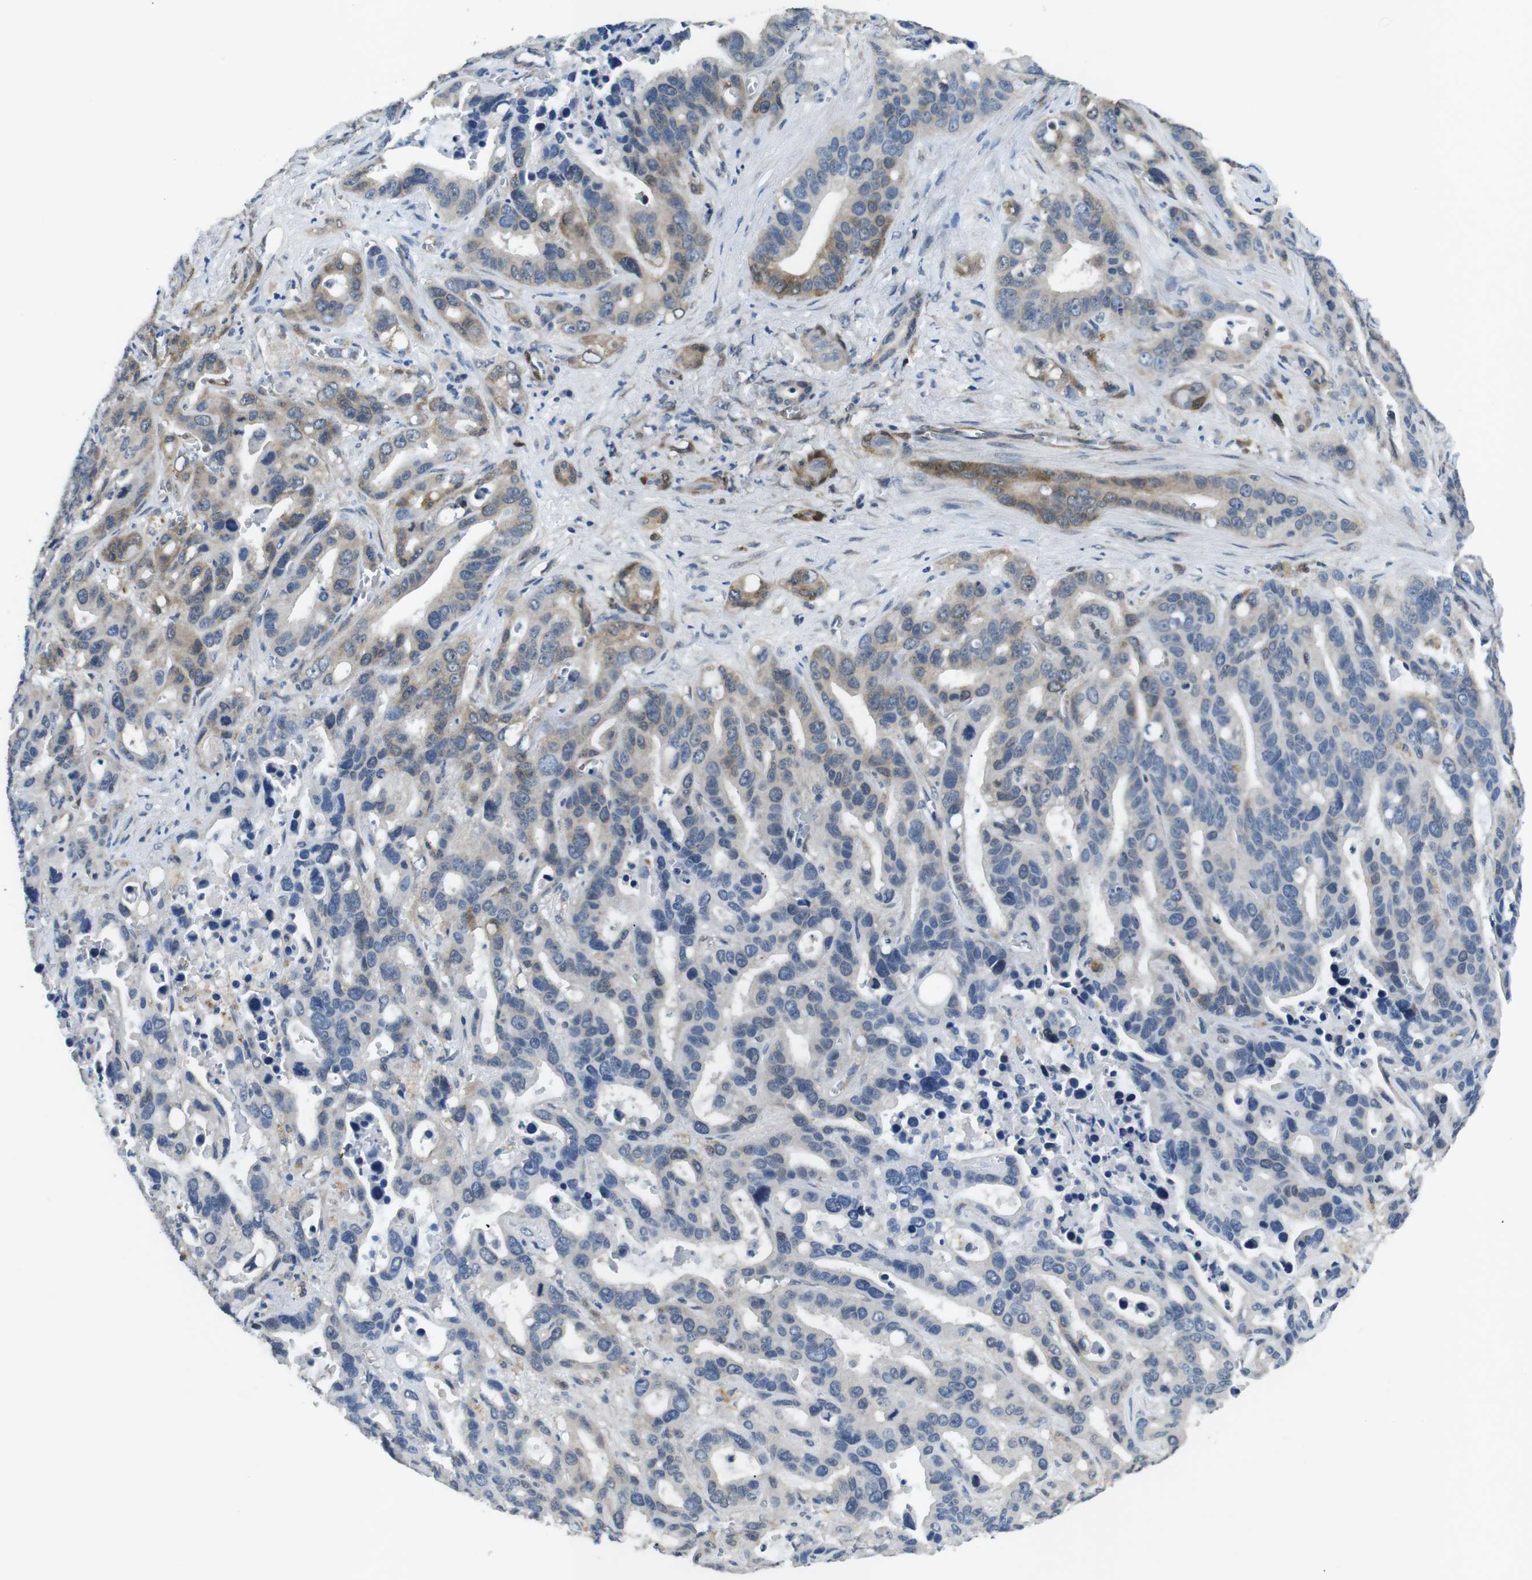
{"staining": {"intensity": "moderate", "quantity": "<25%", "location": "cytoplasmic/membranous"}, "tissue": "liver cancer", "cell_type": "Tumor cells", "image_type": "cancer", "snomed": [{"axis": "morphology", "description": "Cholangiocarcinoma"}, {"axis": "topography", "description": "Liver"}], "caption": "Immunohistochemical staining of liver cancer (cholangiocarcinoma) reveals moderate cytoplasmic/membranous protein expression in approximately <25% of tumor cells.", "gene": "PHLDA1", "patient": {"sex": "female", "age": 65}}